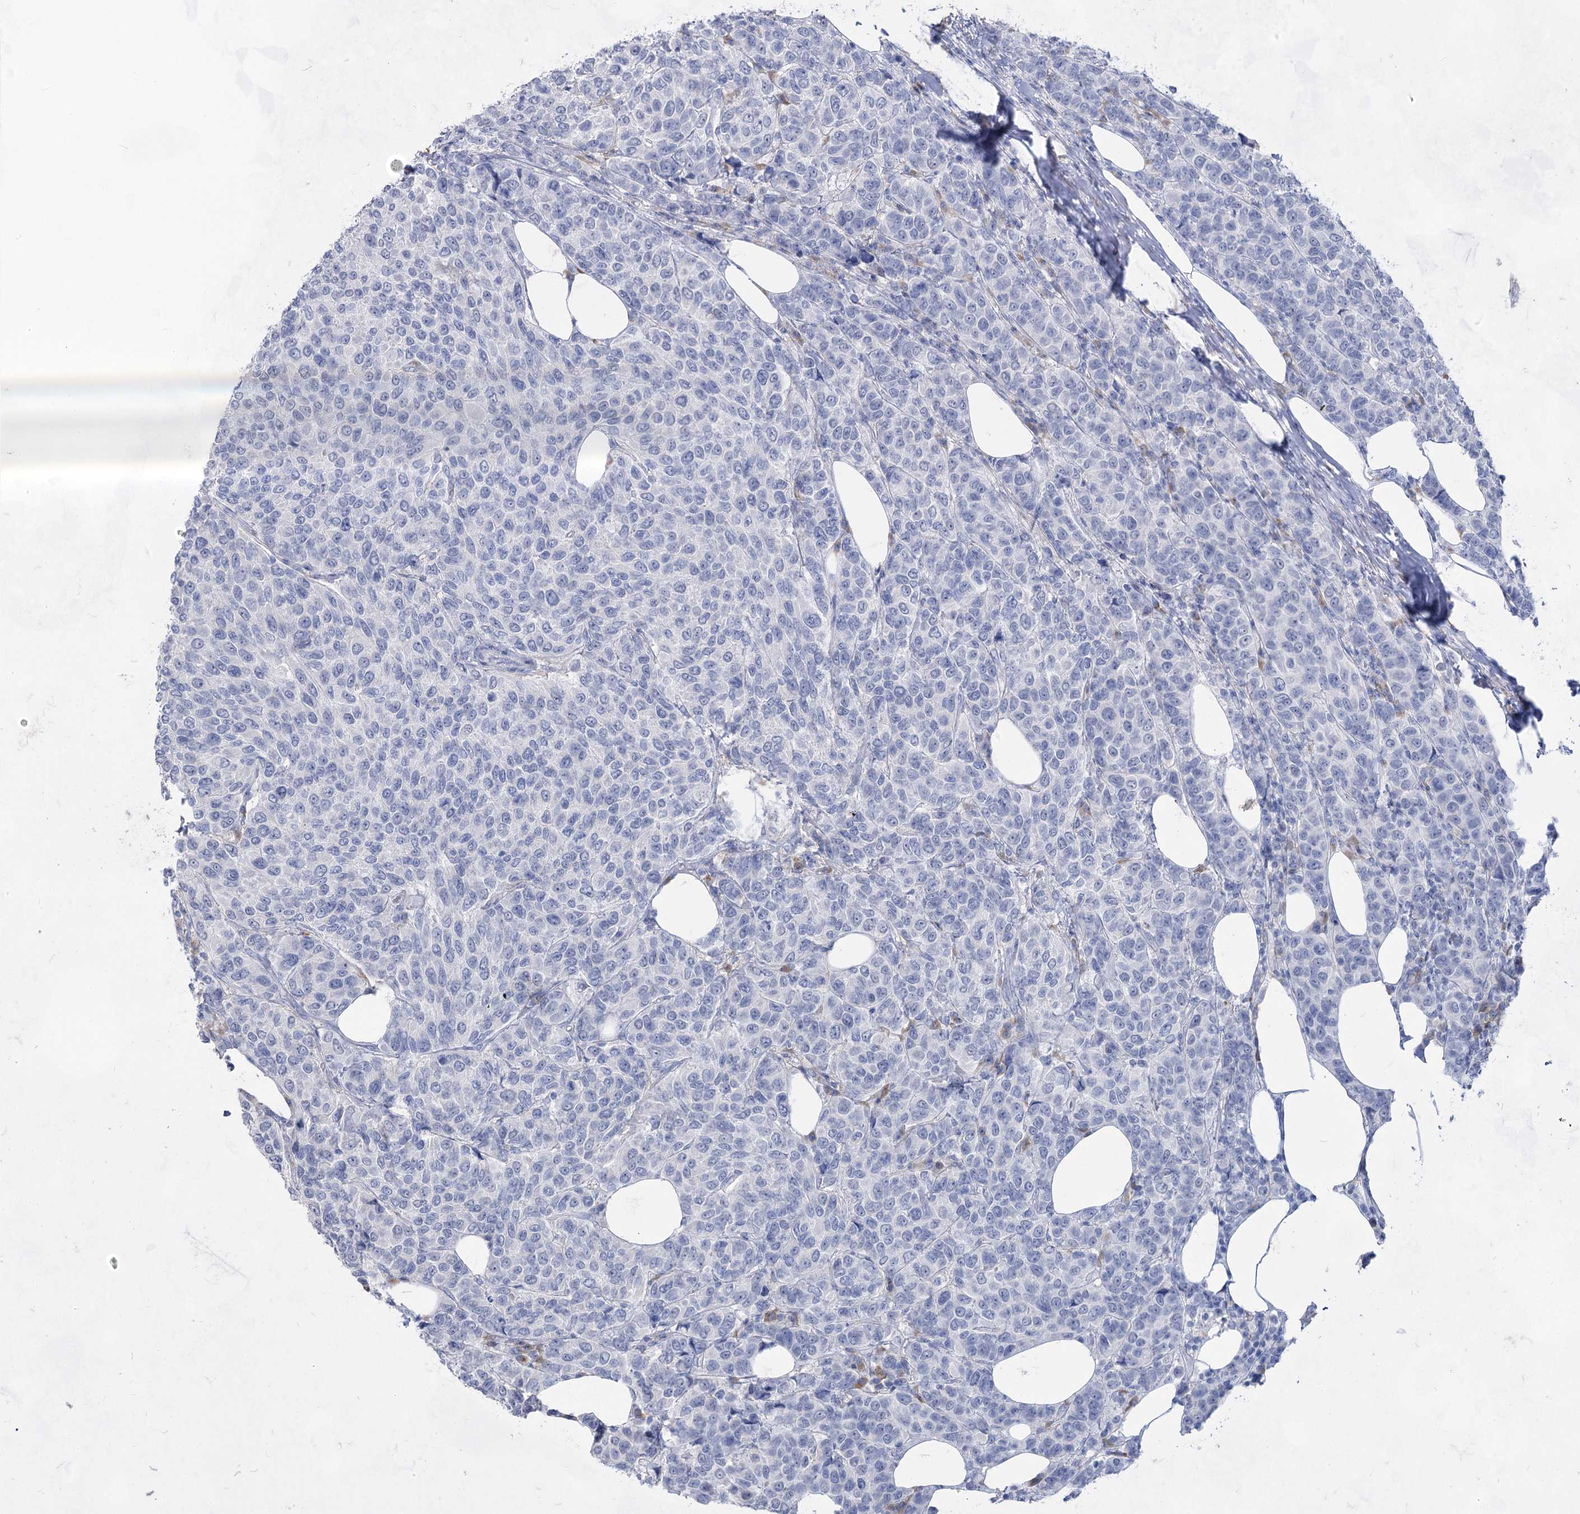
{"staining": {"intensity": "negative", "quantity": "none", "location": "none"}, "tissue": "breast cancer", "cell_type": "Tumor cells", "image_type": "cancer", "snomed": [{"axis": "morphology", "description": "Duct carcinoma"}, {"axis": "topography", "description": "Breast"}], "caption": "Infiltrating ductal carcinoma (breast) was stained to show a protein in brown. There is no significant staining in tumor cells.", "gene": "ACRV1", "patient": {"sex": "female", "age": 55}}